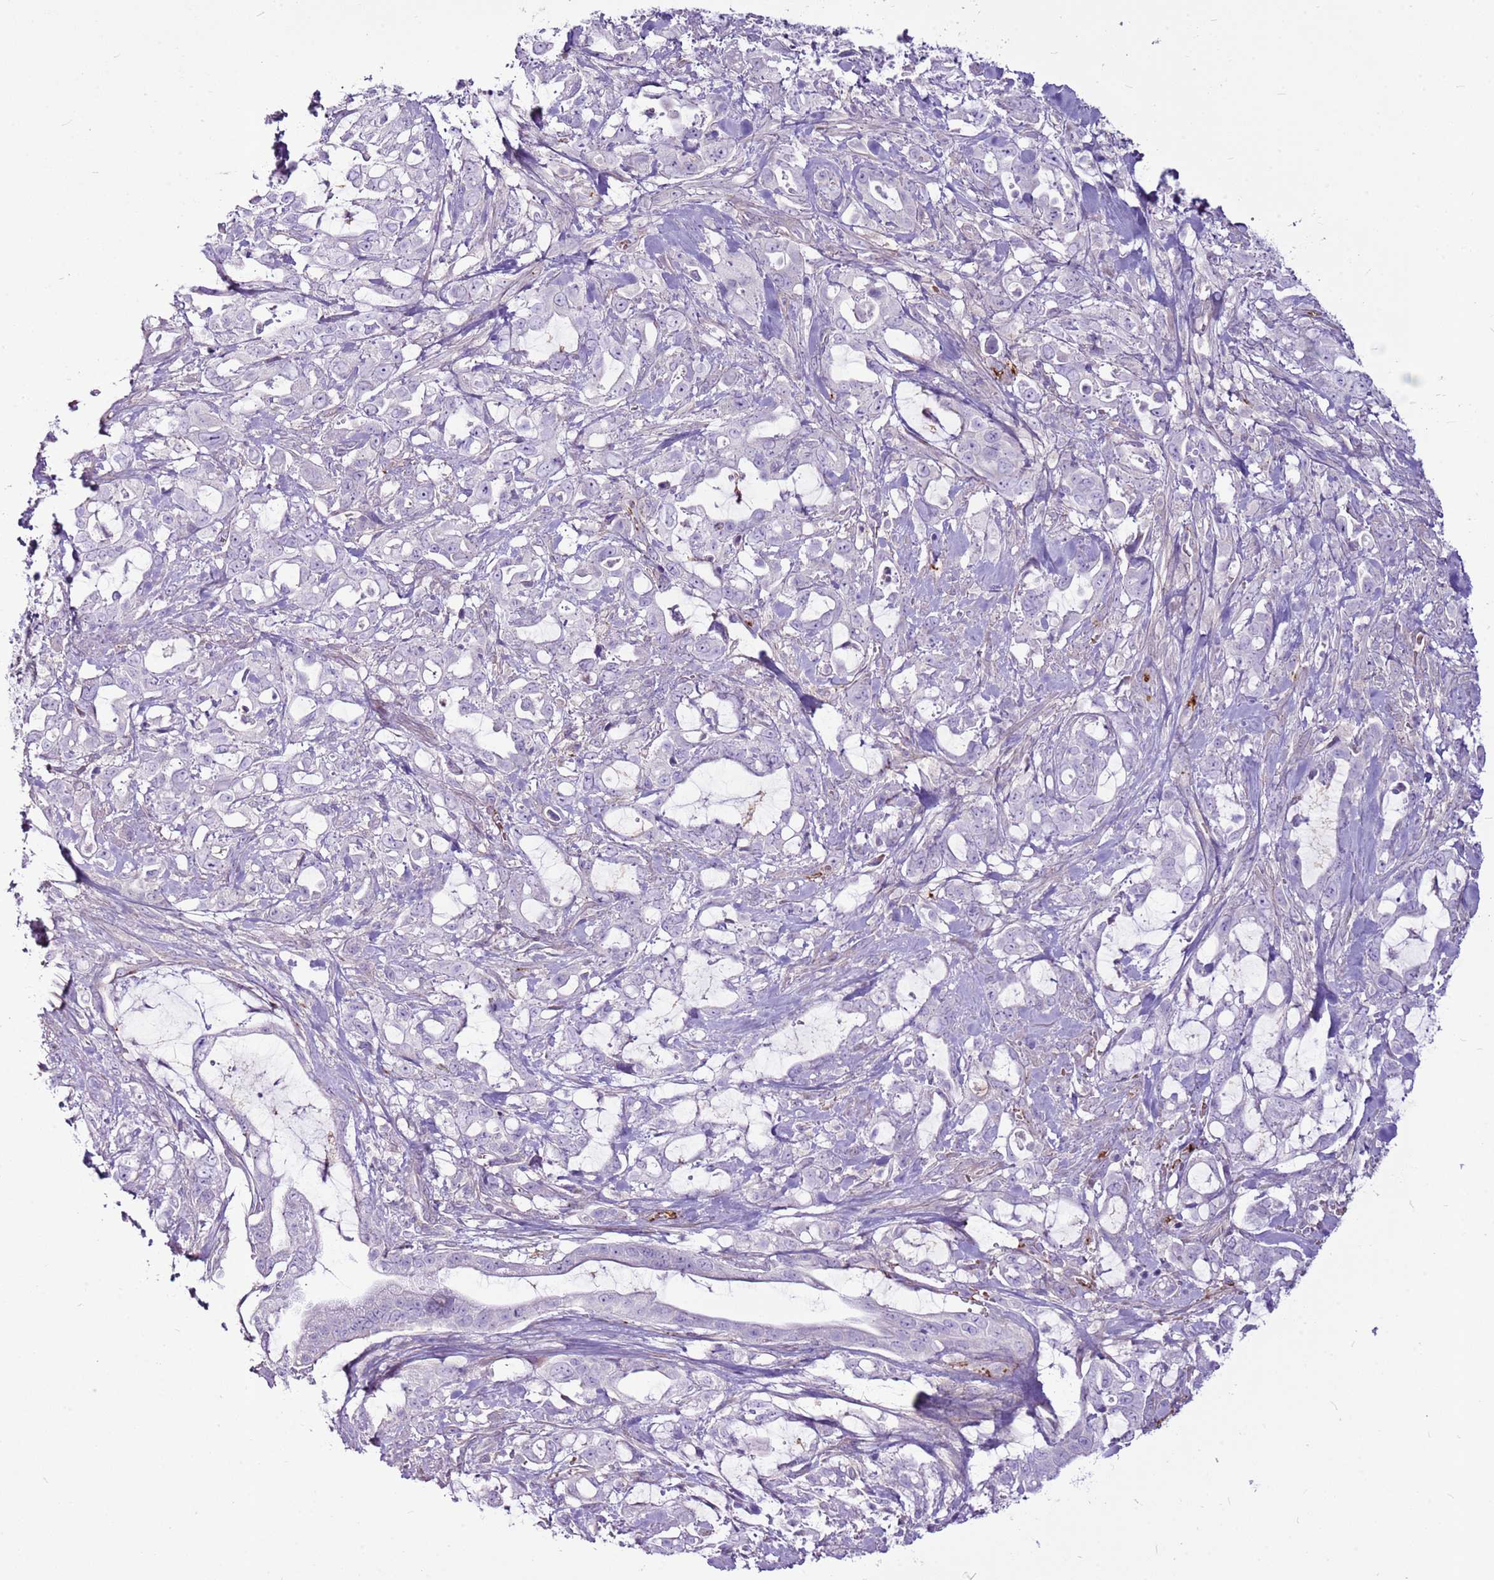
{"staining": {"intensity": "negative", "quantity": "none", "location": "none"}, "tissue": "pancreatic cancer", "cell_type": "Tumor cells", "image_type": "cancer", "snomed": [{"axis": "morphology", "description": "Adenocarcinoma, NOS"}, {"axis": "topography", "description": "Pancreas"}], "caption": "High magnification brightfield microscopy of adenocarcinoma (pancreatic) stained with DAB (3,3'-diaminobenzidine) (brown) and counterstained with hematoxylin (blue): tumor cells show no significant staining. (Stains: DAB (3,3'-diaminobenzidine) IHC with hematoxylin counter stain, Microscopy: brightfield microscopy at high magnification).", "gene": "CHAC2", "patient": {"sex": "female", "age": 61}}